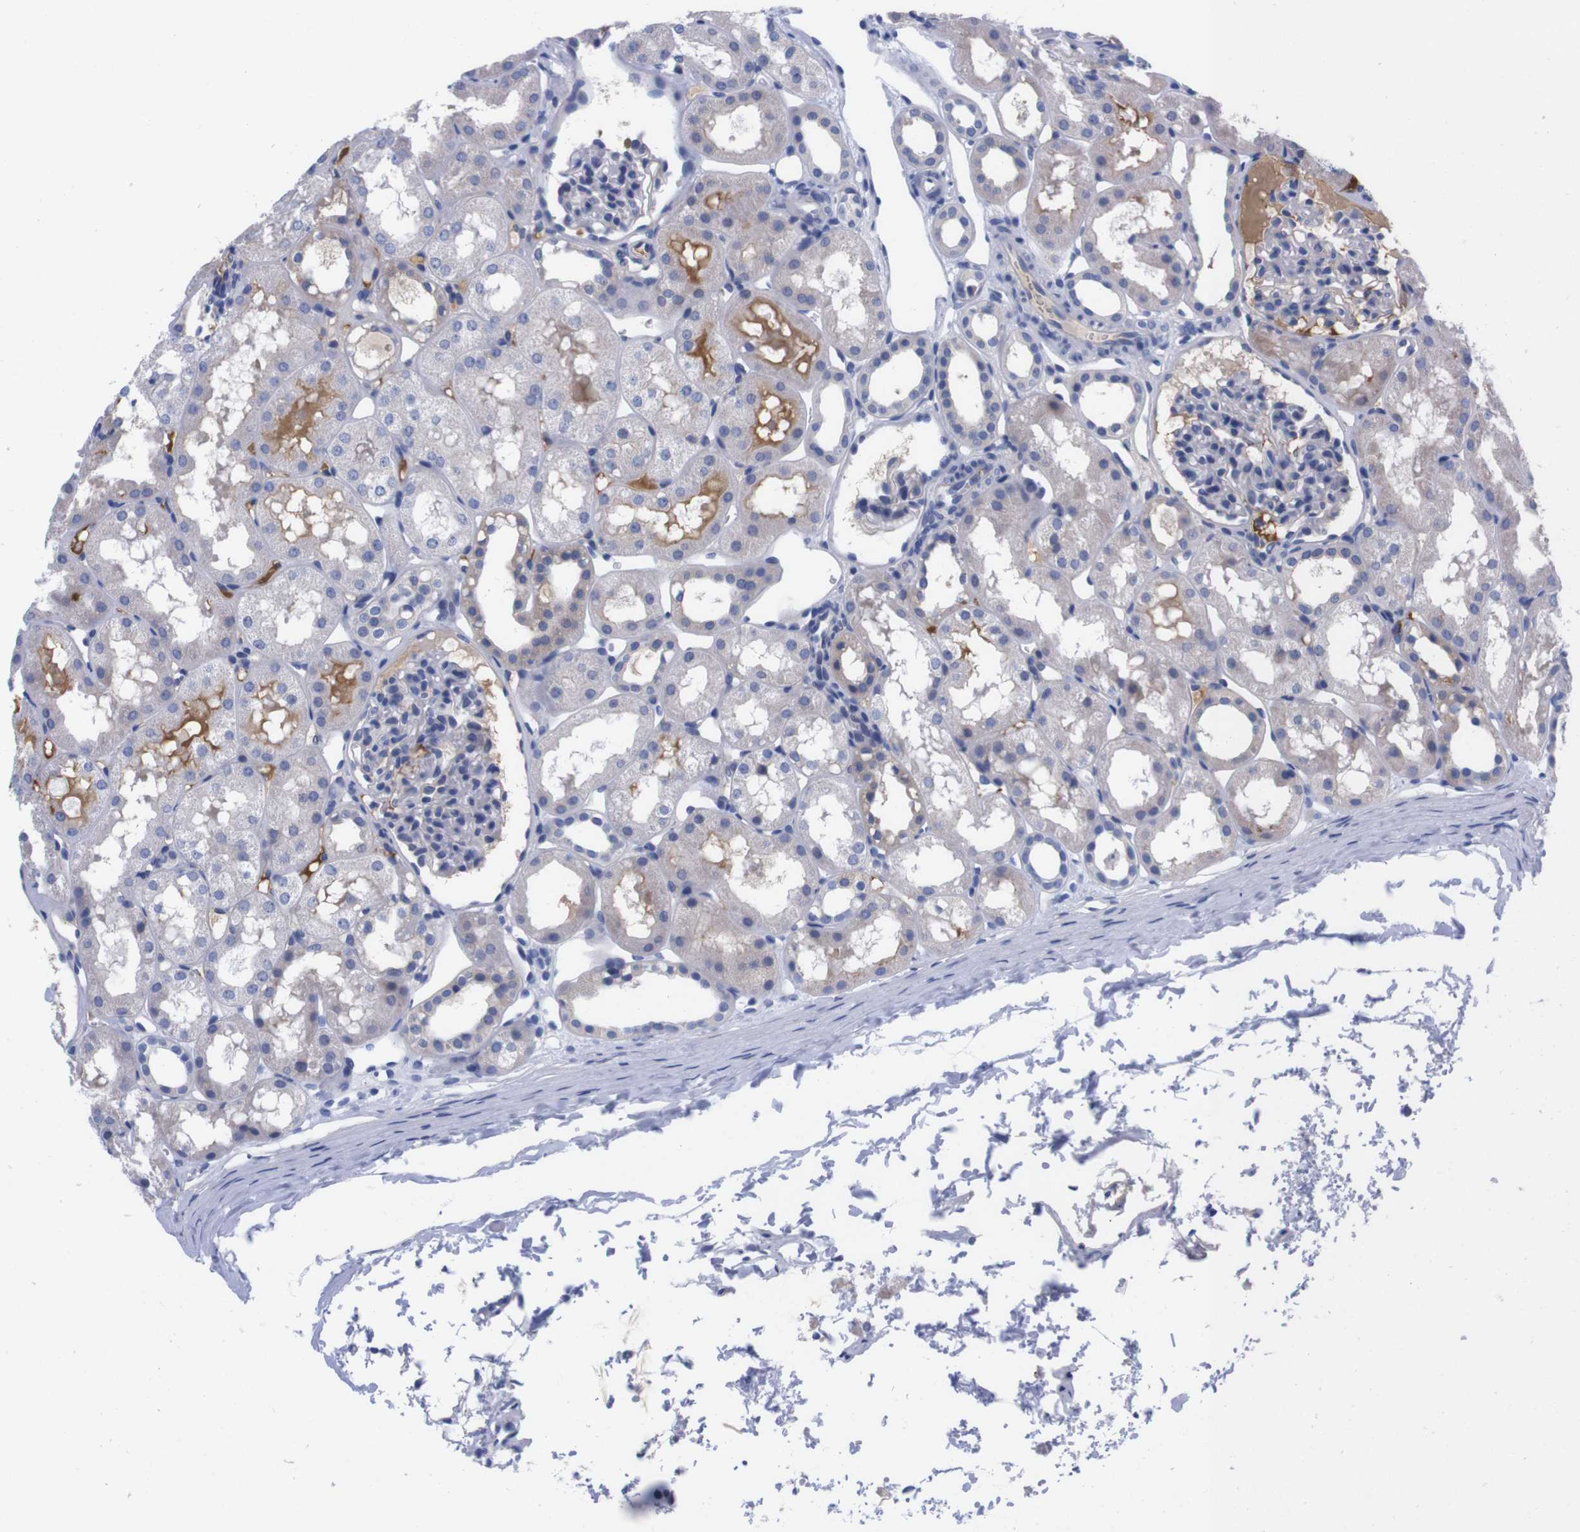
{"staining": {"intensity": "negative", "quantity": "none", "location": "none"}, "tissue": "kidney", "cell_type": "Cells in glomeruli", "image_type": "normal", "snomed": [{"axis": "morphology", "description": "Normal tissue, NOS"}, {"axis": "topography", "description": "Kidney"}, {"axis": "topography", "description": "Urinary bladder"}], "caption": "Immunohistochemistry (IHC) image of benign kidney: kidney stained with DAB (3,3'-diaminobenzidine) shows no significant protein positivity in cells in glomeruli.", "gene": "FAM210A", "patient": {"sex": "male", "age": 16}}